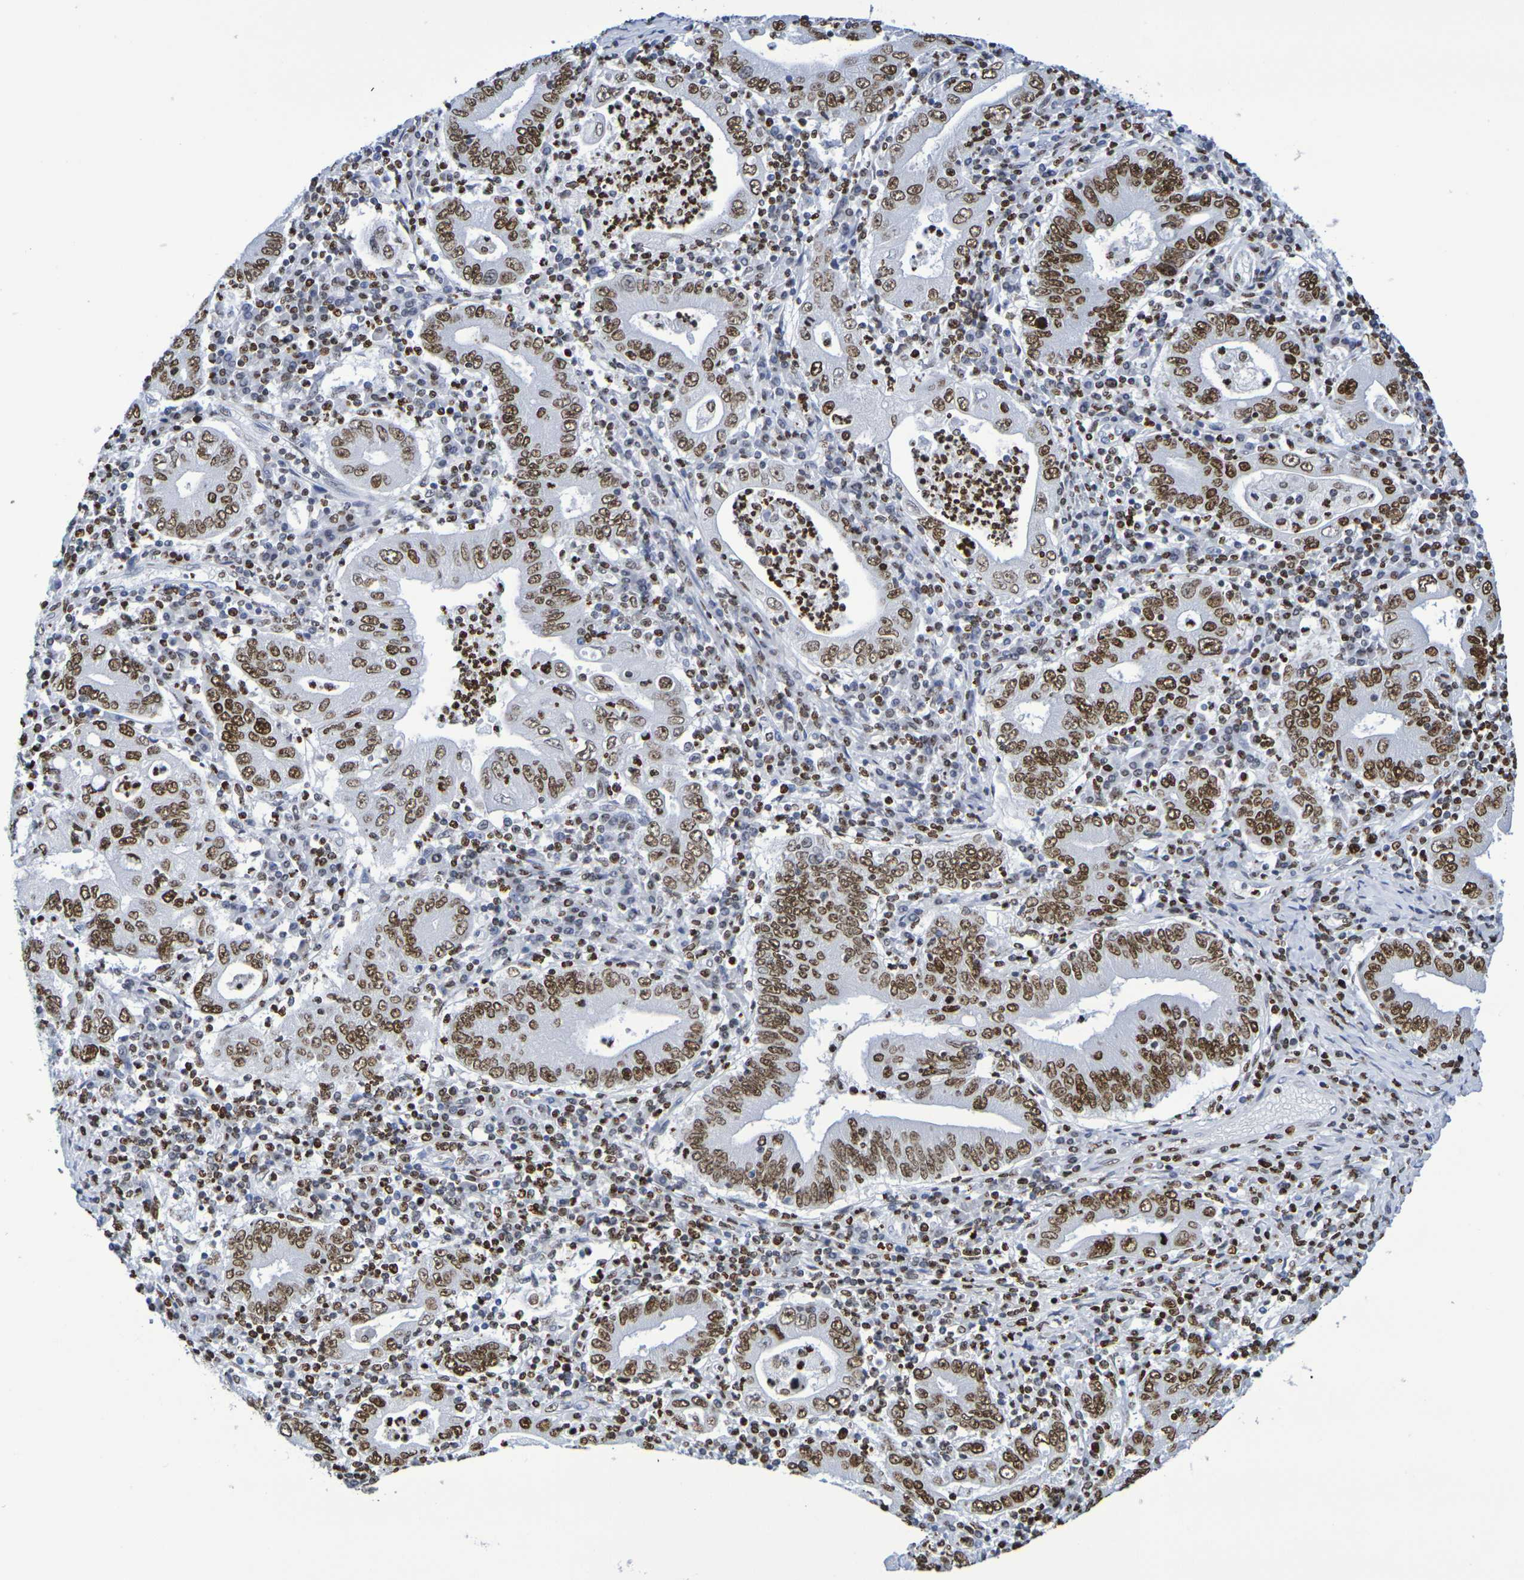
{"staining": {"intensity": "moderate", "quantity": ">75%", "location": "nuclear"}, "tissue": "stomach cancer", "cell_type": "Tumor cells", "image_type": "cancer", "snomed": [{"axis": "morphology", "description": "Normal tissue, NOS"}, {"axis": "morphology", "description": "Adenocarcinoma, NOS"}, {"axis": "topography", "description": "Esophagus"}, {"axis": "topography", "description": "Stomach, upper"}, {"axis": "topography", "description": "Peripheral nerve tissue"}], "caption": "Immunohistochemical staining of human stomach cancer (adenocarcinoma) reveals moderate nuclear protein expression in approximately >75% of tumor cells.", "gene": "H1-5", "patient": {"sex": "male", "age": 62}}